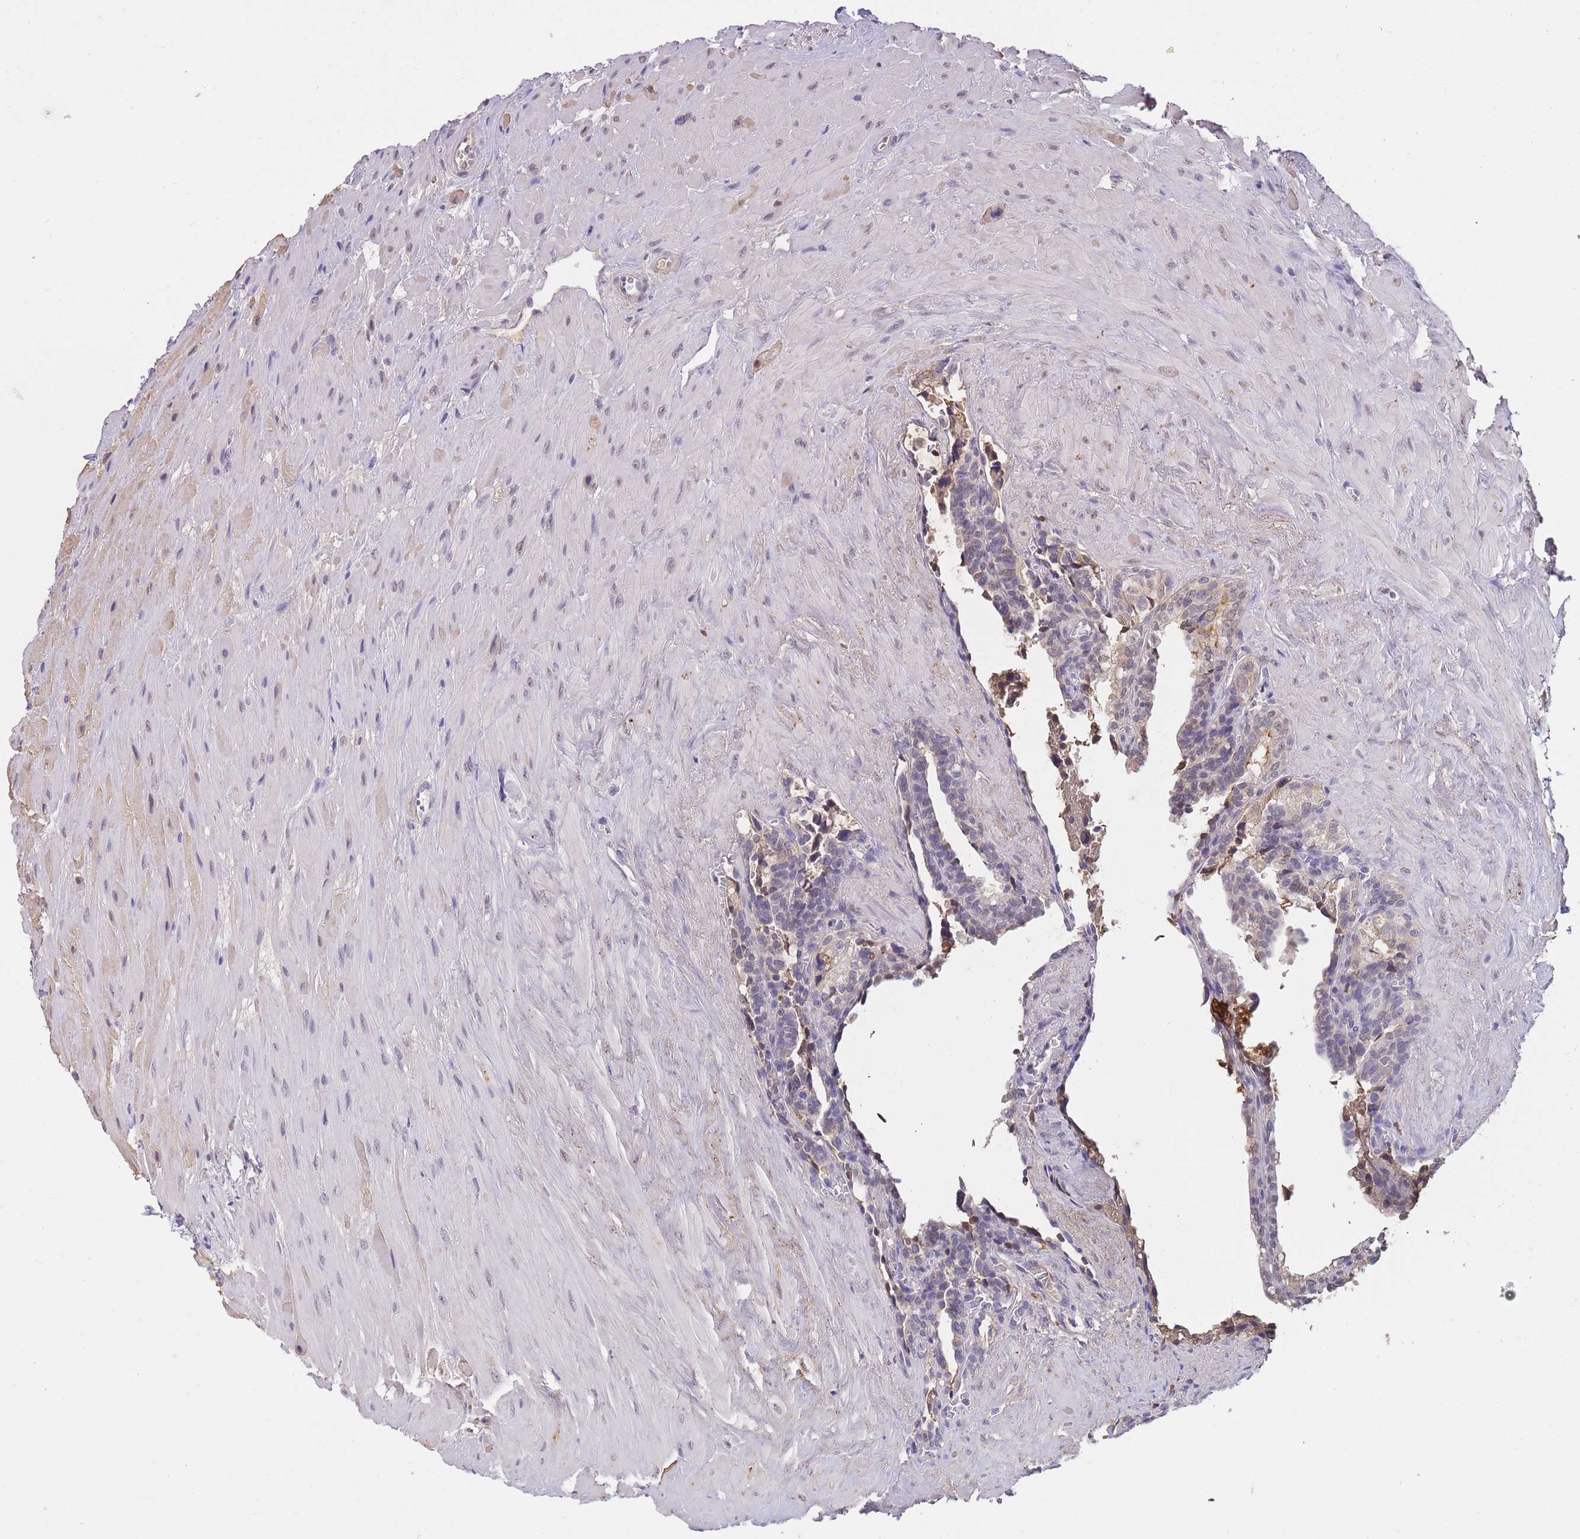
{"staining": {"intensity": "negative", "quantity": "none", "location": "none"}, "tissue": "seminal vesicle", "cell_type": "Glandular cells", "image_type": "normal", "snomed": [{"axis": "morphology", "description": "Normal tissue, NOS"}, {"axis": "topography", "description": "Seminal veicle"}], "caption": "An immunohistochemistry (IHC) photomicrograph of normal seminal vesicle is shown. There is no staining in glandular cells of seminal vesicle.", "gene": "GOLGA6L1", "patient": {"sex": "male", "age": 68}}